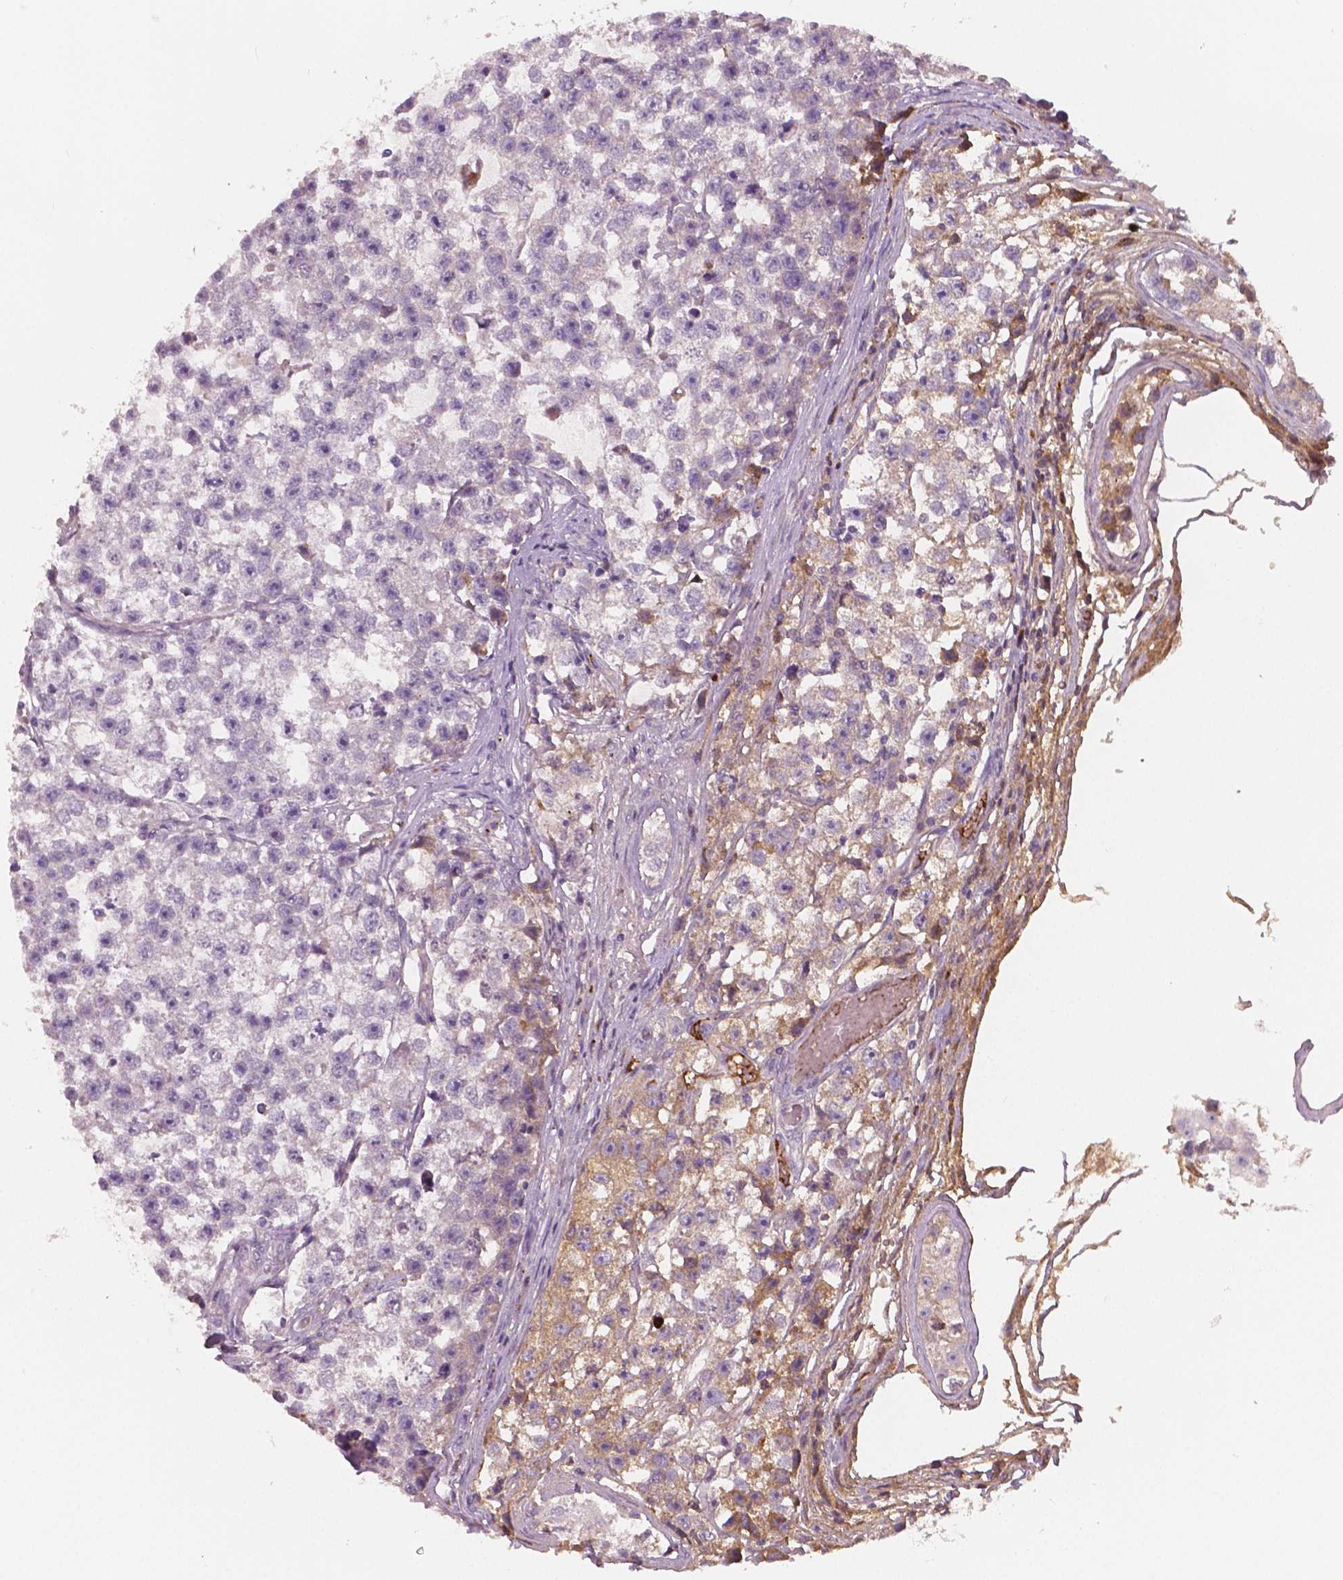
{"staining": {"intensity": "weak", "quantity": "<25%", "location": "cytoplasmic/membranous"}, "tissue": "testis cancer", "cell_type": "Tumor cells", "image_type": "cancer", "snomed": [{"axis": "morphology", "description": "Seminoma, NOS"}, {"axis": "topography", "description": "Testis"}], "caption": "Testis seminoma was stained to show a protein in brown. There is no significant expression in tumor cells.", "gene": "APOA4", "patient": {"sex": "male", "age": 26}}